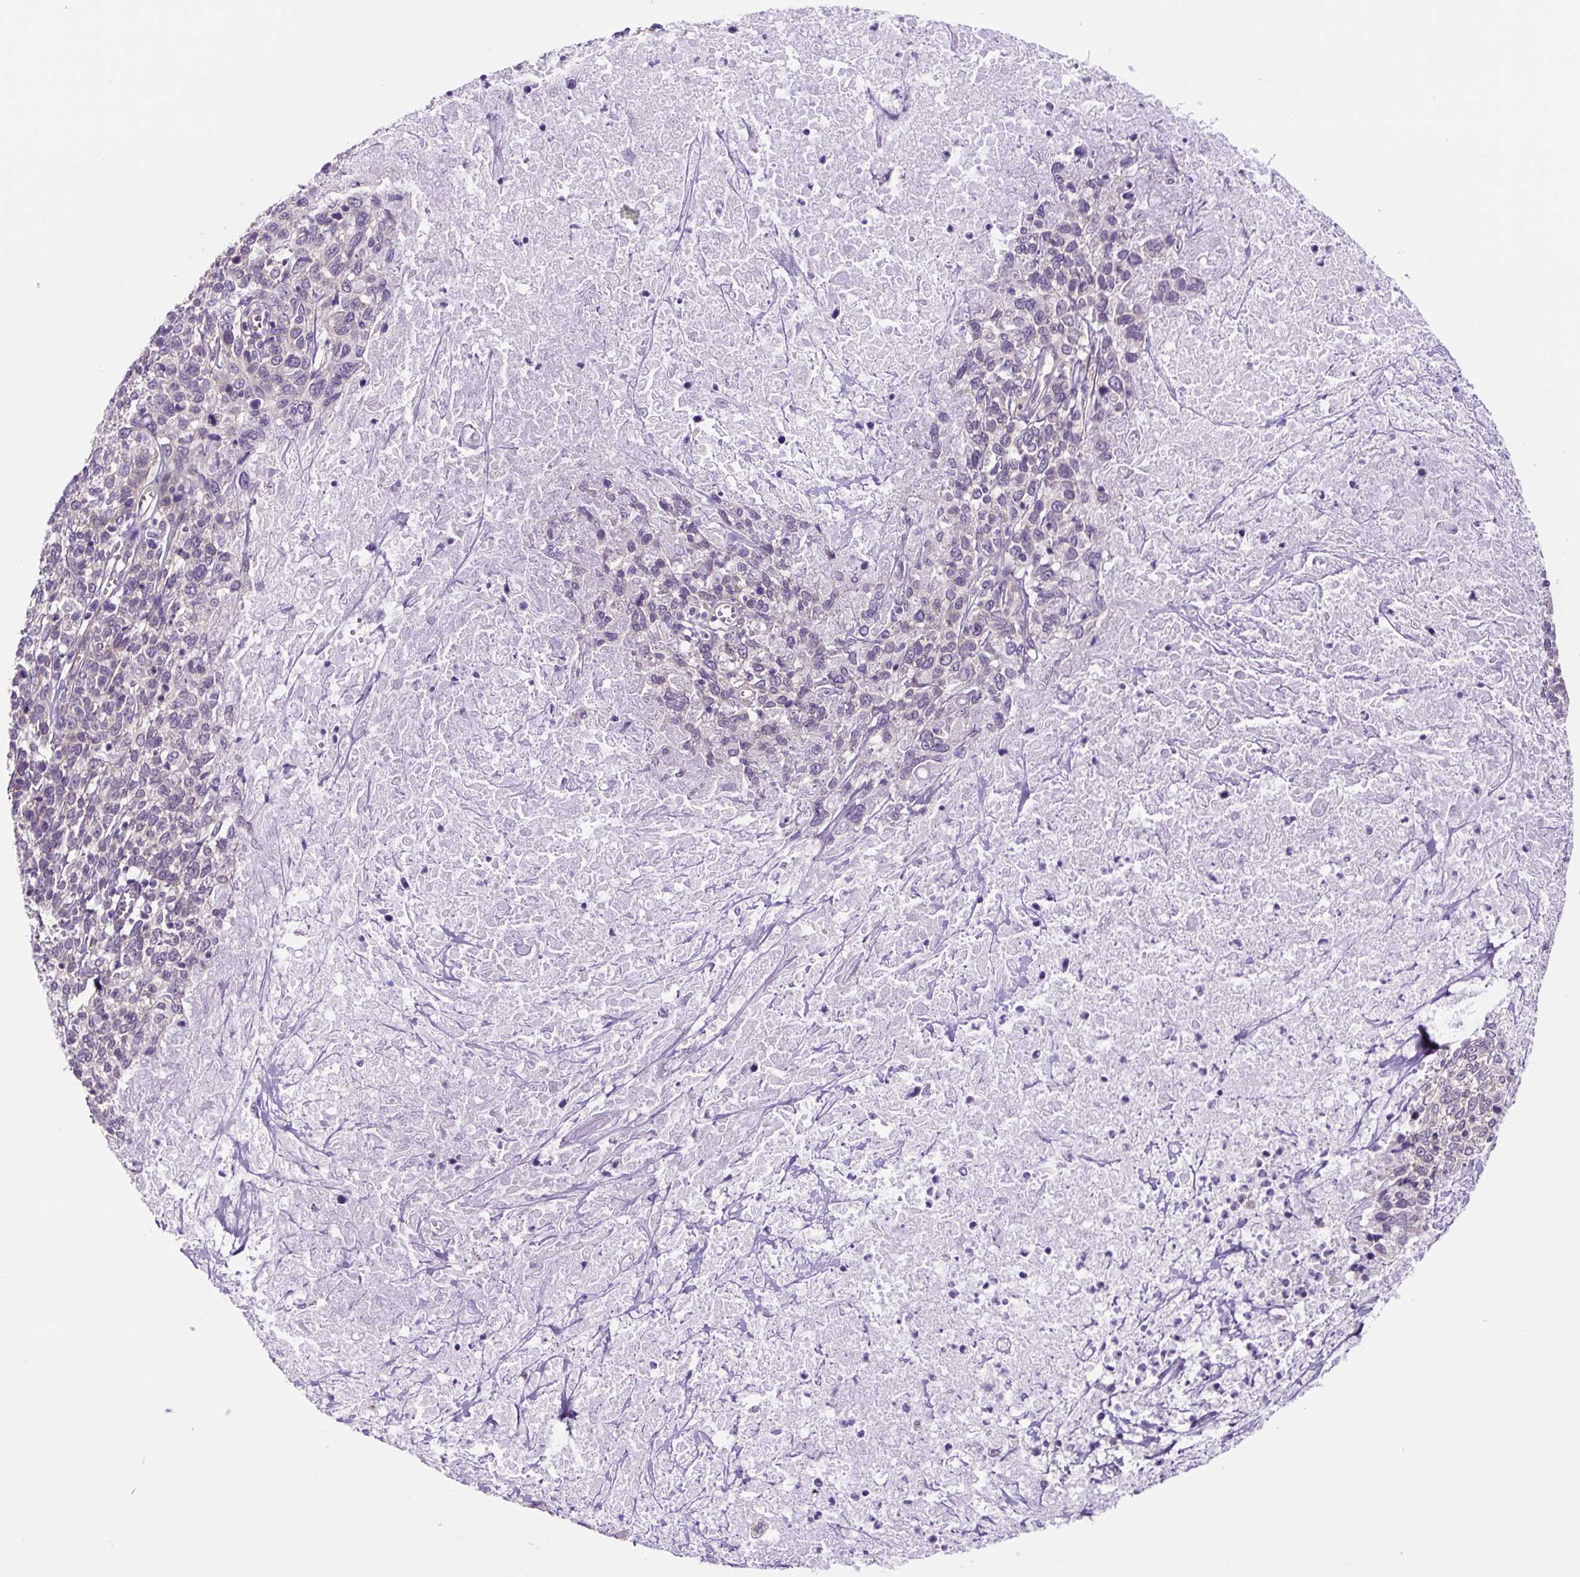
{"staining": {"intensity": "negative", "quantity": "none", "location": "none"}, "tissue": "cervical cancer", "cell_type": "Tumor cells", "image_type": "cancer", "snomed": [{"axis": "morphology", "description": "Squamous cell carcinoma, NOS"}, {"axis": "topography", "description": "Cervix"}], "caption": "This histopathology image is of cervical squamous cell carcinoma stained with IHC to label a protein in brown with the nuclei are counter-stained blue. There is no positivity in tumor cells.", "gene": "GORASP1", "patient": {"sex": "female", "age": 46}}